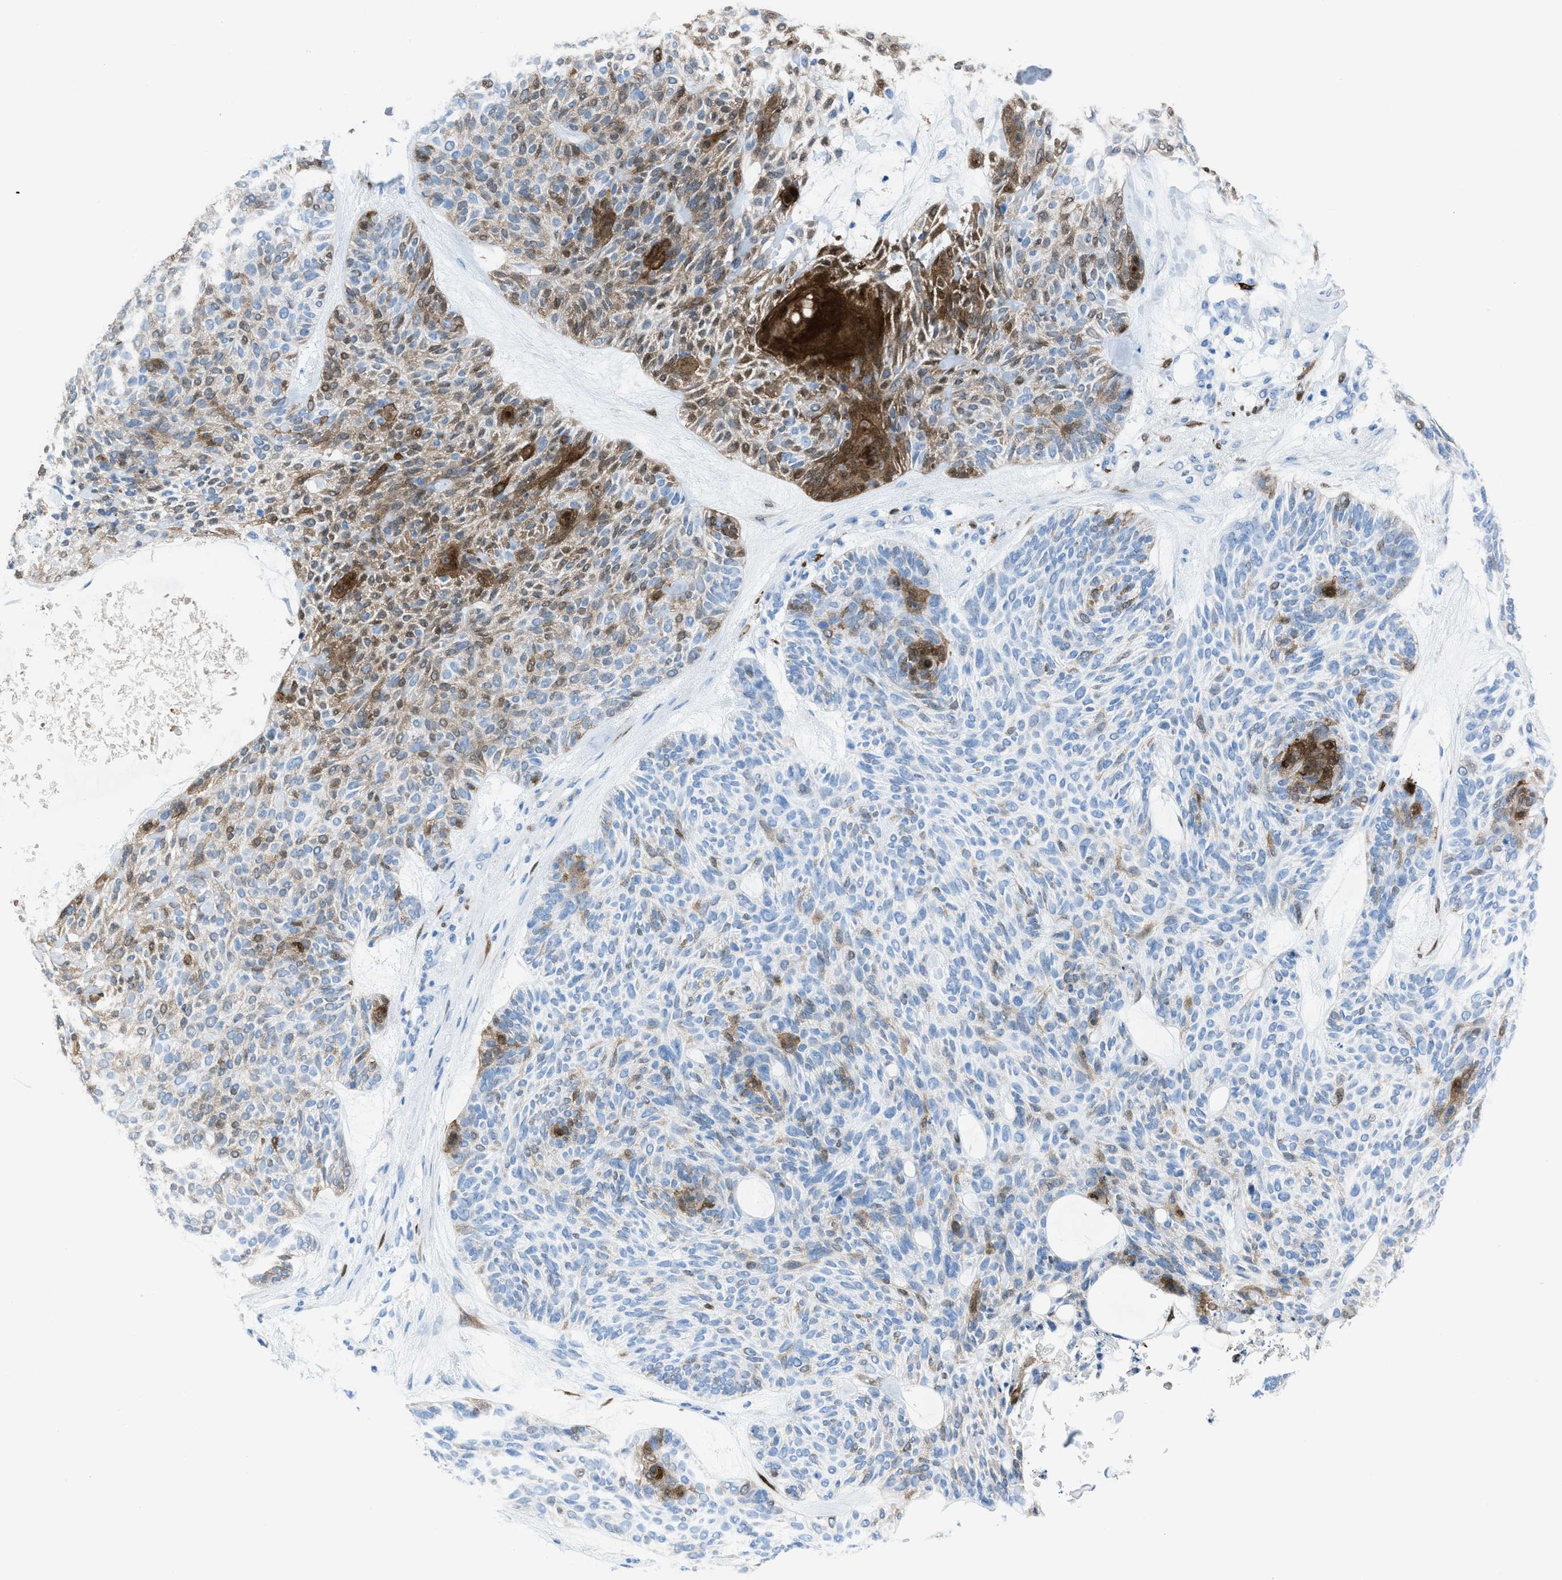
{"staining": {"intensity": "moderate", "quantity": "25%-75%", "location": "cytoplasmic/membranous,nuclear"}, "tissue": "skin cancer", "cell_type": "Tumor cells", "image_type": "cancer", "snomed": [{"axis": "morphology", "description": "Basal cell carcinoma"}, {"axis": "topography", "description": "Skin"}], "caption": "Protein analysis of skin basal cell carcinoma tissue displays moderate cytoplasmic/membranous and nuclear staining in approximately 25%-75% of tumor cells.", "gene": "CDKN2A", "patient": {"sex": "male", "age": 55}}